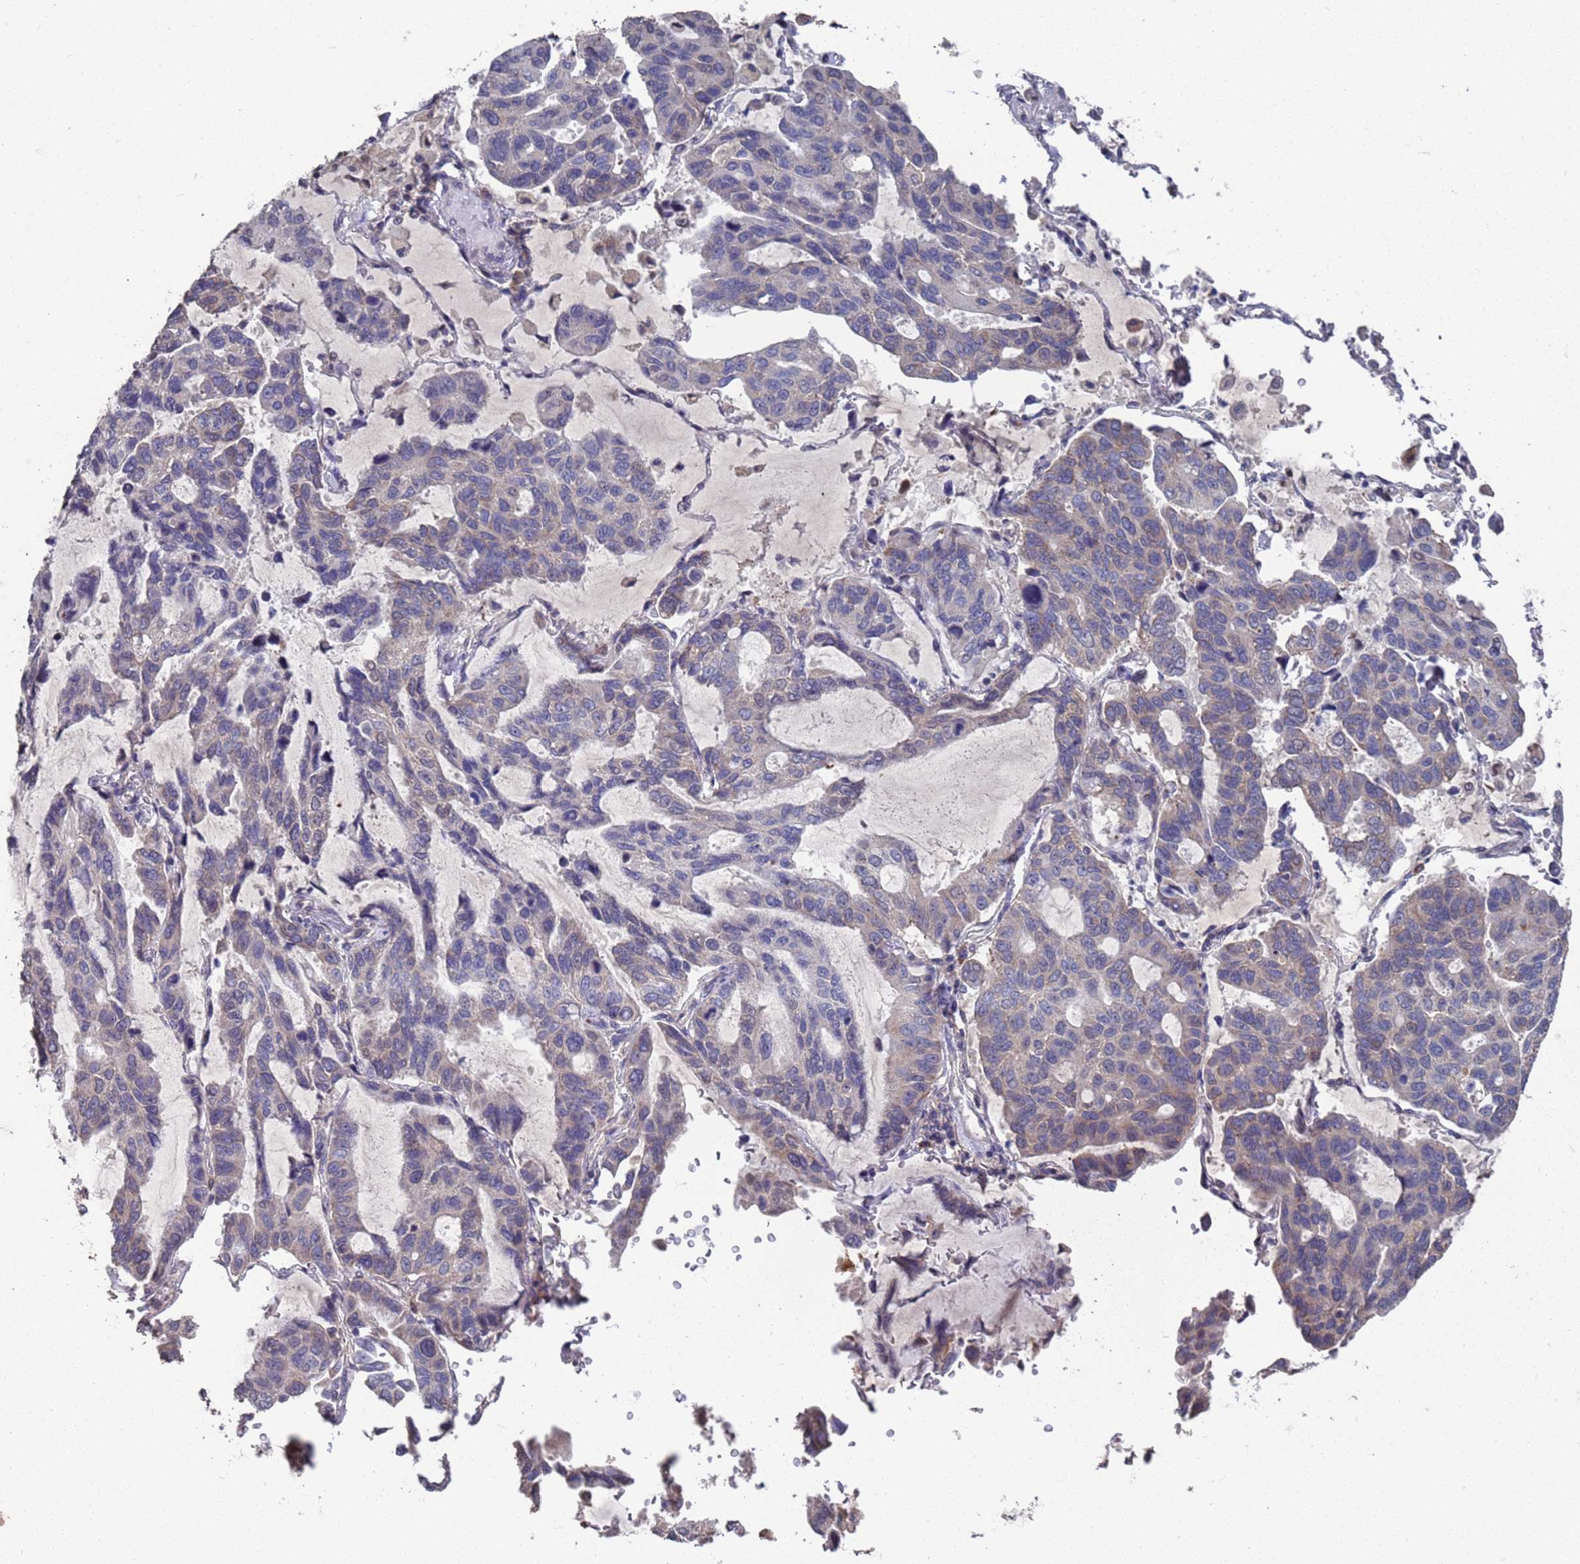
{"staining": {"intensity": "moderate", "quantity": "25%-75%", "location": "cytoplasmic/membranous"}, "tissue": "lung cancer", "cell_type": "Tumor cells", "image_type": "cancer", "snomed": [{"axis": "morphology", "description": "Adenocarcinoma, NOS"}, {"axis": "topography", "description": "Lung"}], "caption": "A photomicrograph of lung cancer stained for a protein shows moderate cytoplasmic/membranous brown staining in tumor cells.", "gene": "CFAP119", "patient": {"sex": "male", "age": 64}}